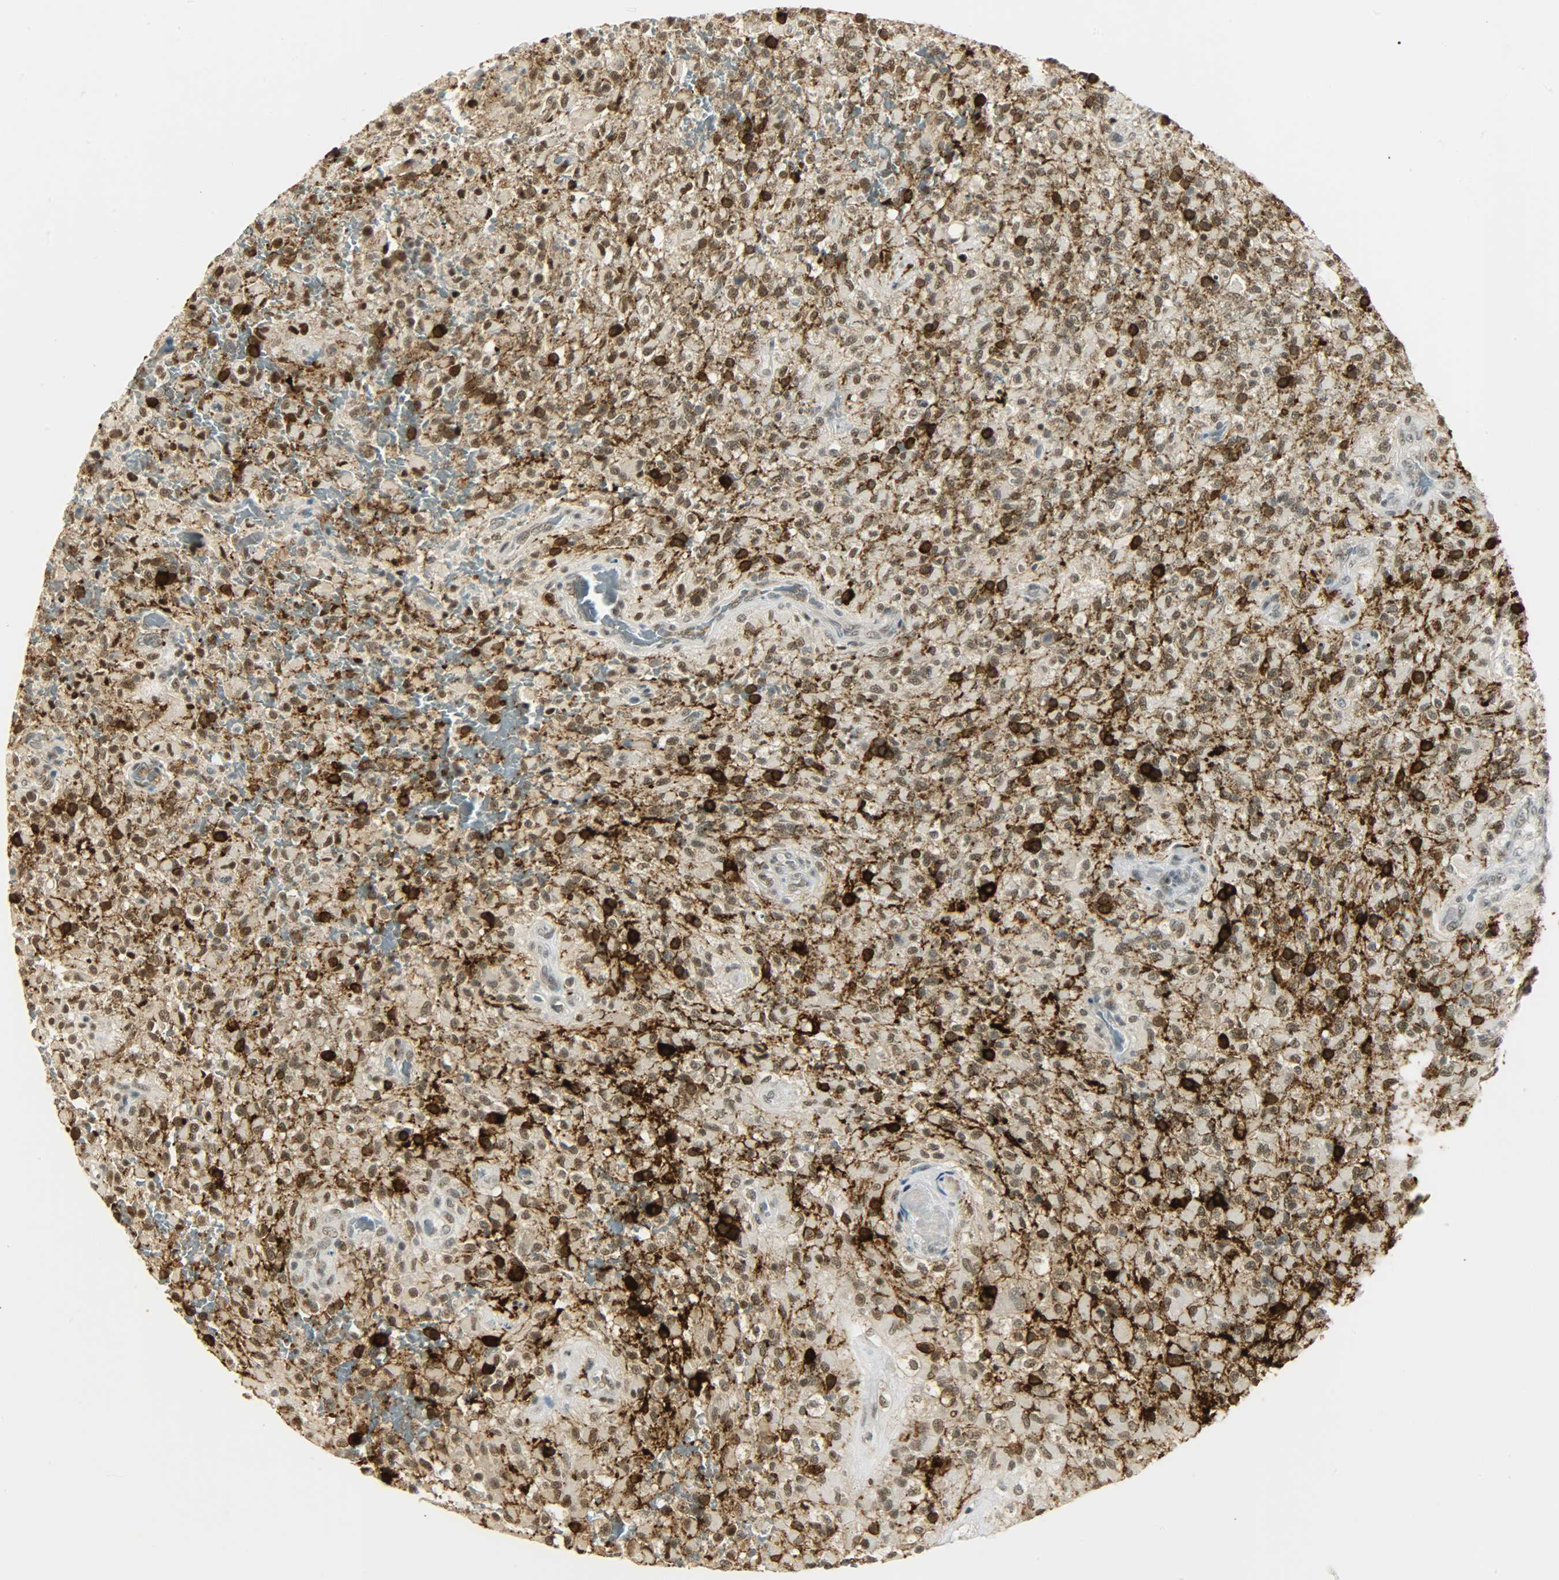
{"staining": {"intensity": "strong", "quantity": "25%-75%", "location": "cytoplasmic/membranous,nuclear"}, "tissue": "glioma", "cell_type": "Tumor cells", "image_type": "cancer", "snomed": [{"axis": "morphology", "description": "Glioma, malignant, High grade"}, {"axis": "topography", "description": "Brain"}], "caption": "A brown stain highlights strong cytoplasmic/membranous and nuclear positivity of a protein in human glioma tumor cells. Using DAB (3,3'-diaminobenzidine) (brown) and hematoxylin (blue) stains, captured at high magnification using brightfield microscopy.", "gene": "NGFR", "patient": {"sex": "male", "age": 71}}